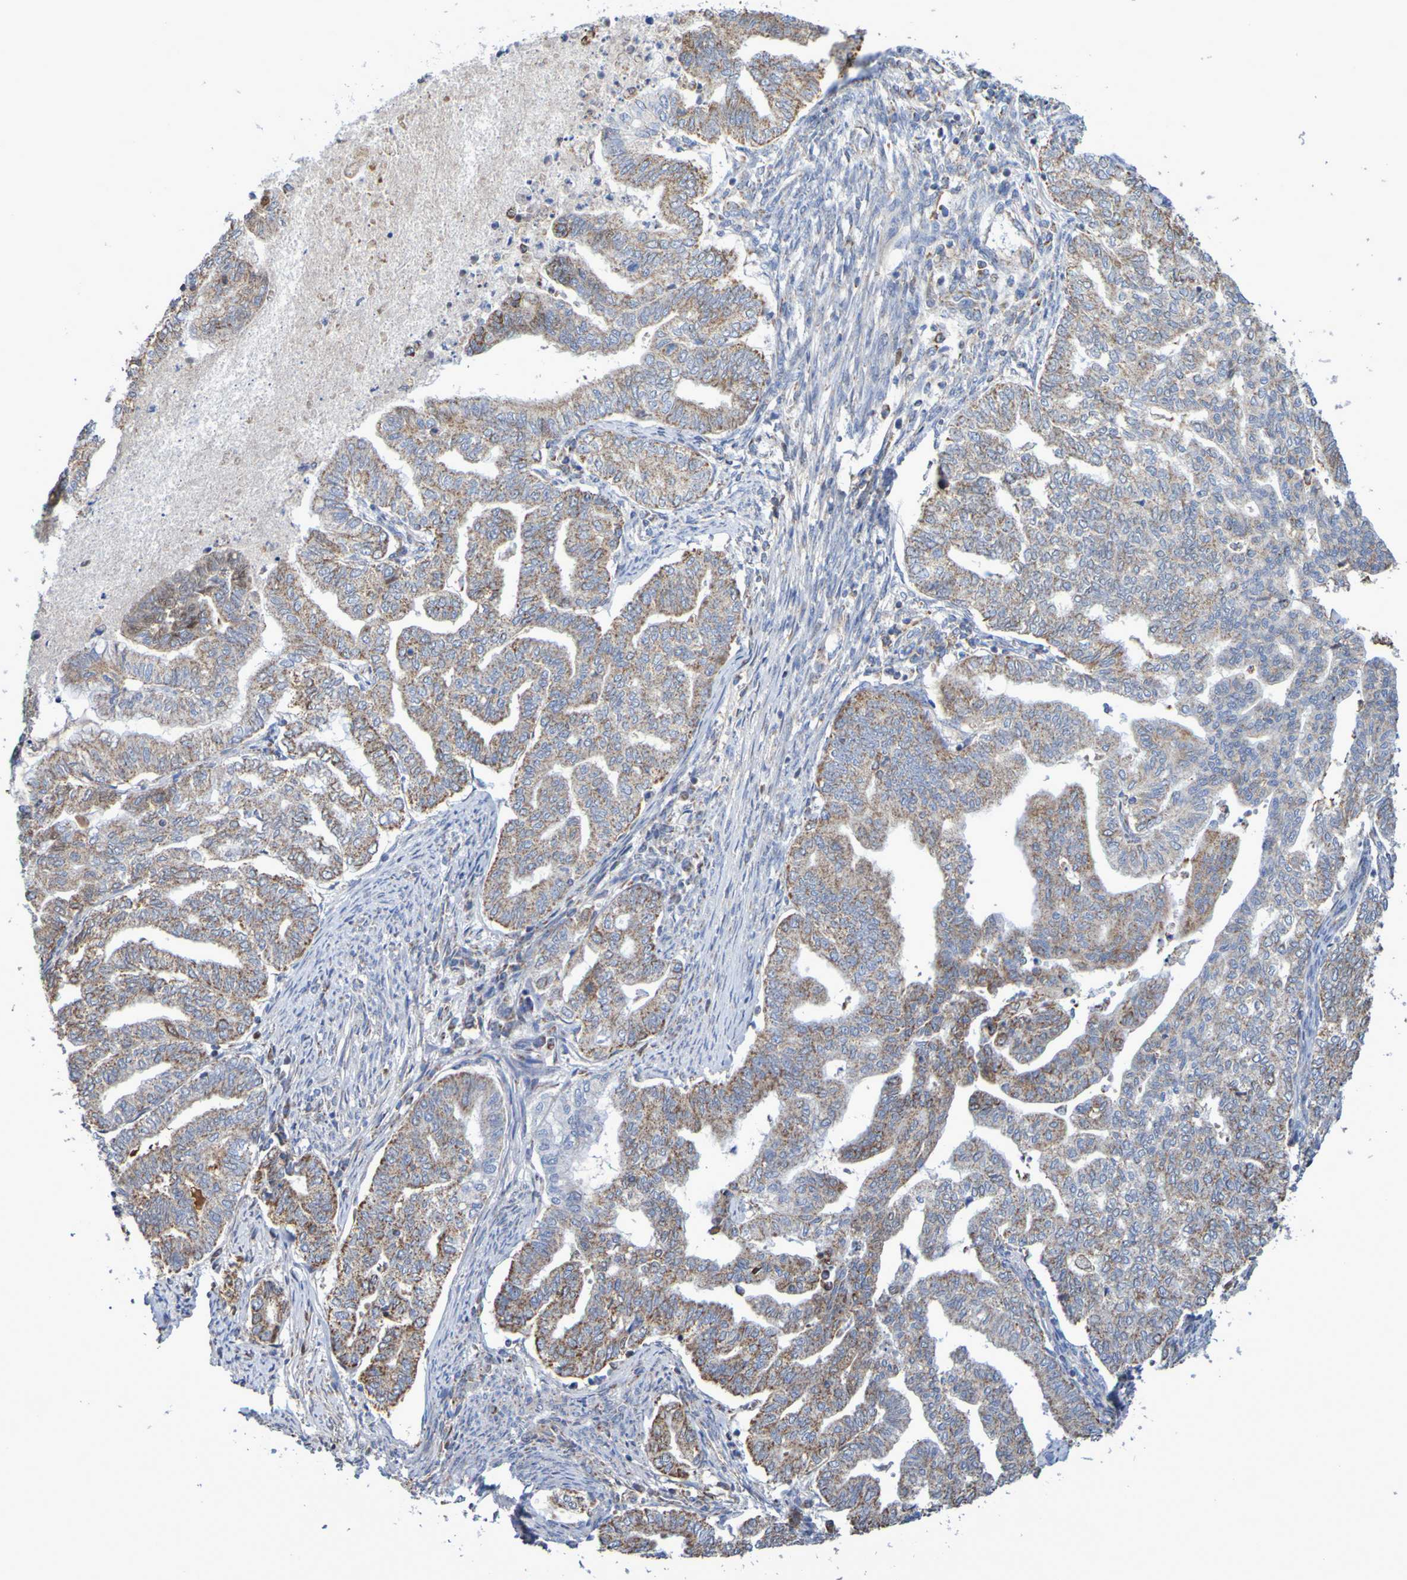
{"staining": {"intensity": "moderate", "quantity": ">75%", "location": "cytoplasmic/membranous"}, "tissue": "endometrial cancer", "cell_type": "Tumor cells", "image_type": "cancer", "snomed": [{"axis": "morphology", "description": "Adenocarcinoma, NOS"}, {"axis": "topography", "description": "Endometrium"}], "caption": "Immunohistochemical staining of endometrial adenocarcinoma shows medium levels of moderate cytoplasmic/membranous expression in approximately >75% of tumor cells.", "gene": "CNTN2", "patient": {"sex": "female", "age": 79}}